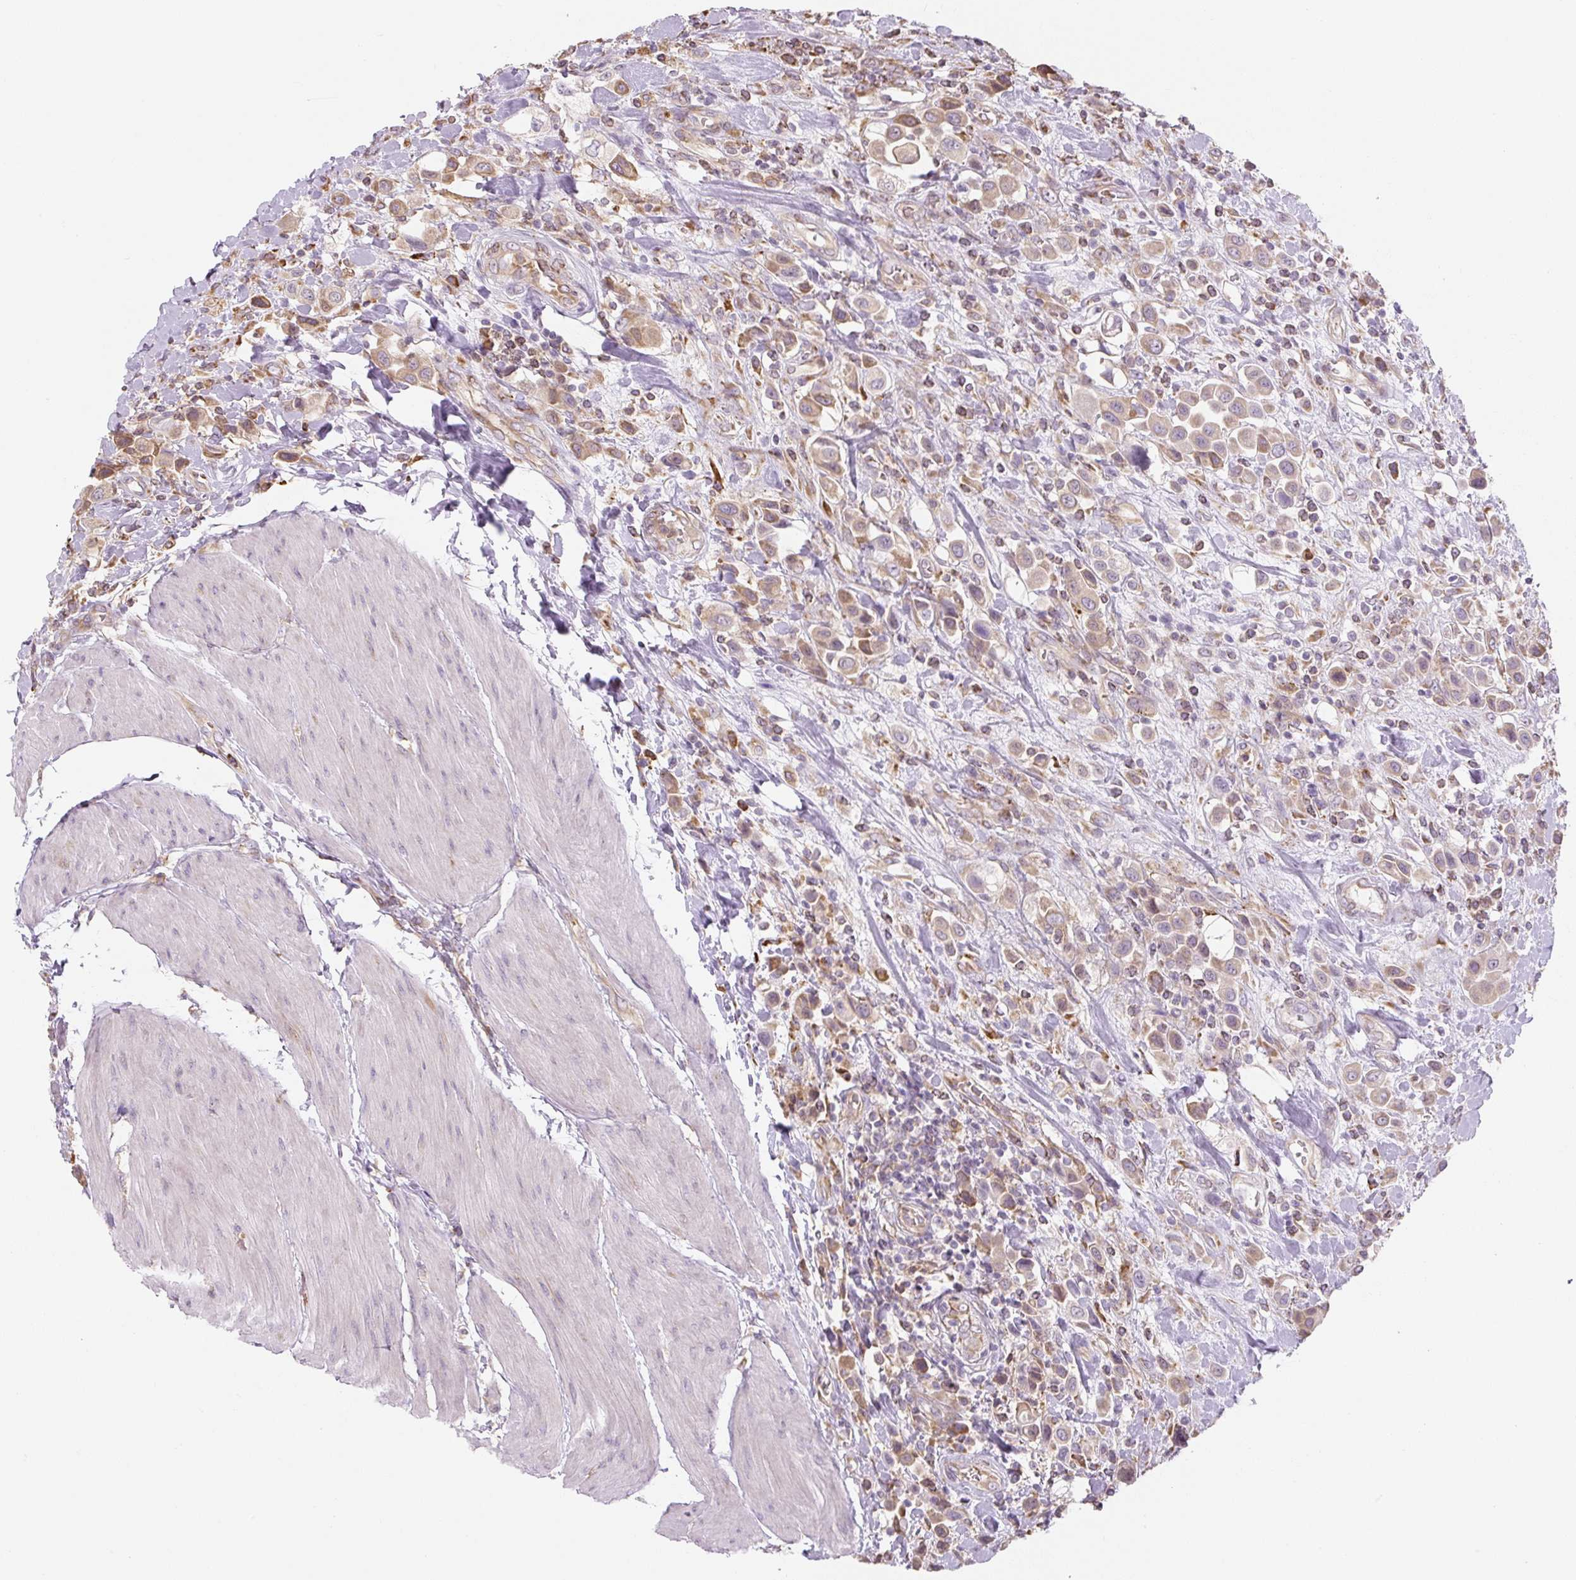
{"staining": {"intensity": "weak", "quantity": "25%-75%", "location": "cytoplasmic/membranous"}, "tissue": "urothelial cancer", "cell_type": "Tumor cells", "image_type": "cancer", "snomed": [{"axis": "morphology", "description": "Urothelial carcinoma, High grade"}, {"axis": "topography", "description": "Urinary bladder"}], "caption": "The histopathology image reveals immunohistochemical staining of urothelial cancer. There is weak cytoplasmic/membranous positivity is identified in about 25%-75% of tumor cells.", "gene": "RASA1", "patient": {"sex": "male", "age": 50}}